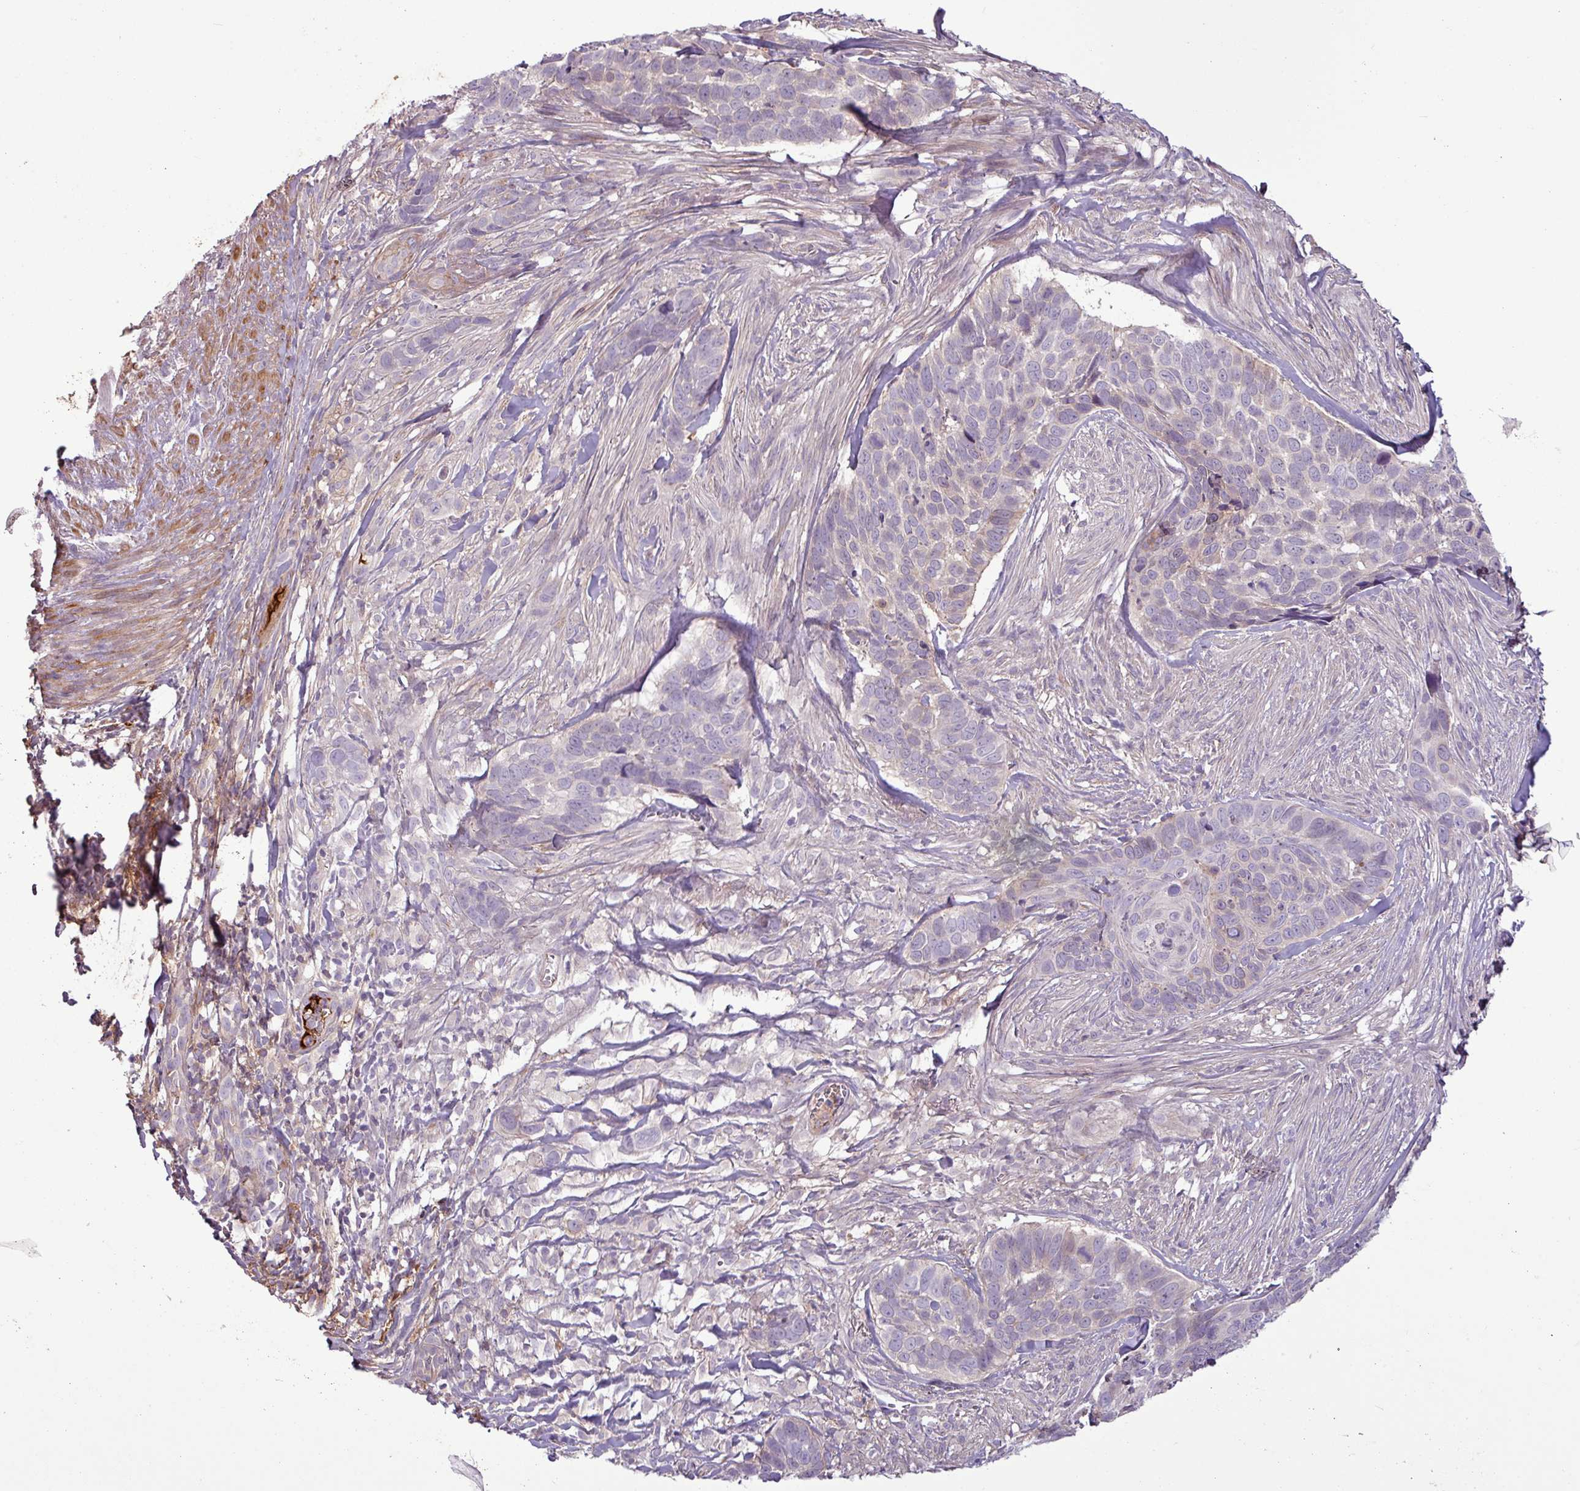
{"staining": {"intensity": "negative", "quantity": "none", "location": "none"}, "tissue": "skin cancer", "cell_type": "Tumor cells", "image_type": "cancer", "snomed": [{"axis": "morphology", "description": "Basal cell carcinoma"}, {"axis": "topography", "description": "Skin"}], "caption": "This is a histopathology image of immunohistochemistry staining of skin basal cell carcinoma, which shows no staining in tumor cells.", "gene": "C4B", "patient": {"sex": "female", "age": 82}}